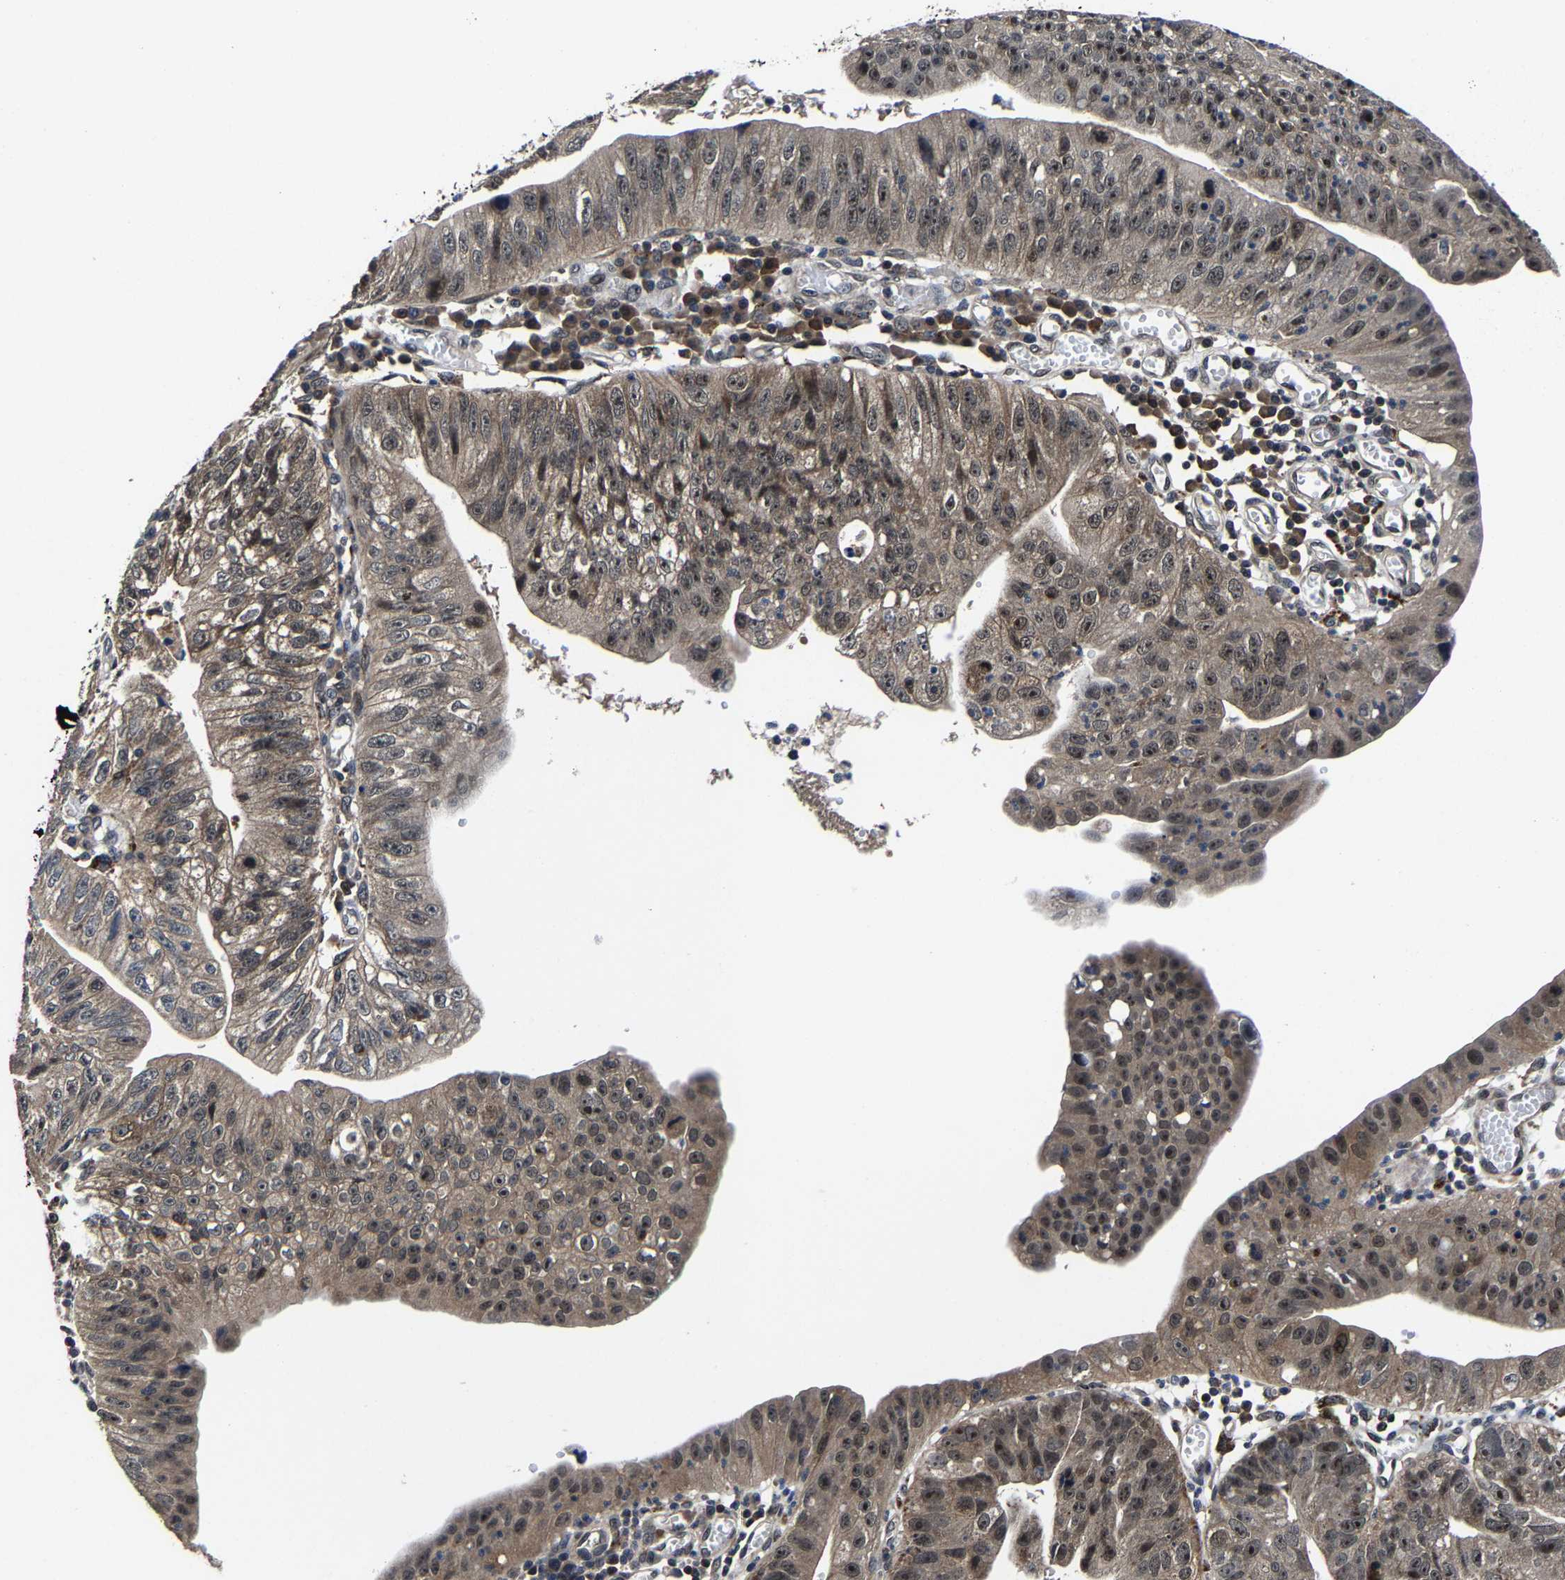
{"staining": {"intensity": "moderate", "quantity": ">75%", "location": "cytoplasmic/membranous,nuclear"}, "tissue": "stomach cancer", "cell_type": "Tumor cells", "image_type": "cancer", "snomed": [{"axis": "morphology", "description": "Adenocarcinoma, NOS"}, {"axis": "topography", "description": "Stomach"}], "caption": "Adenocarcinoma (stomach) tissue demonstrates moderate cytoplasmic/membranous and nuclear expression in approximately >75% of tumor cells, visualized by immunohistochemistry.", "gene": "ZCCHC7", "patient": {"sex": "male", "age": 59}}